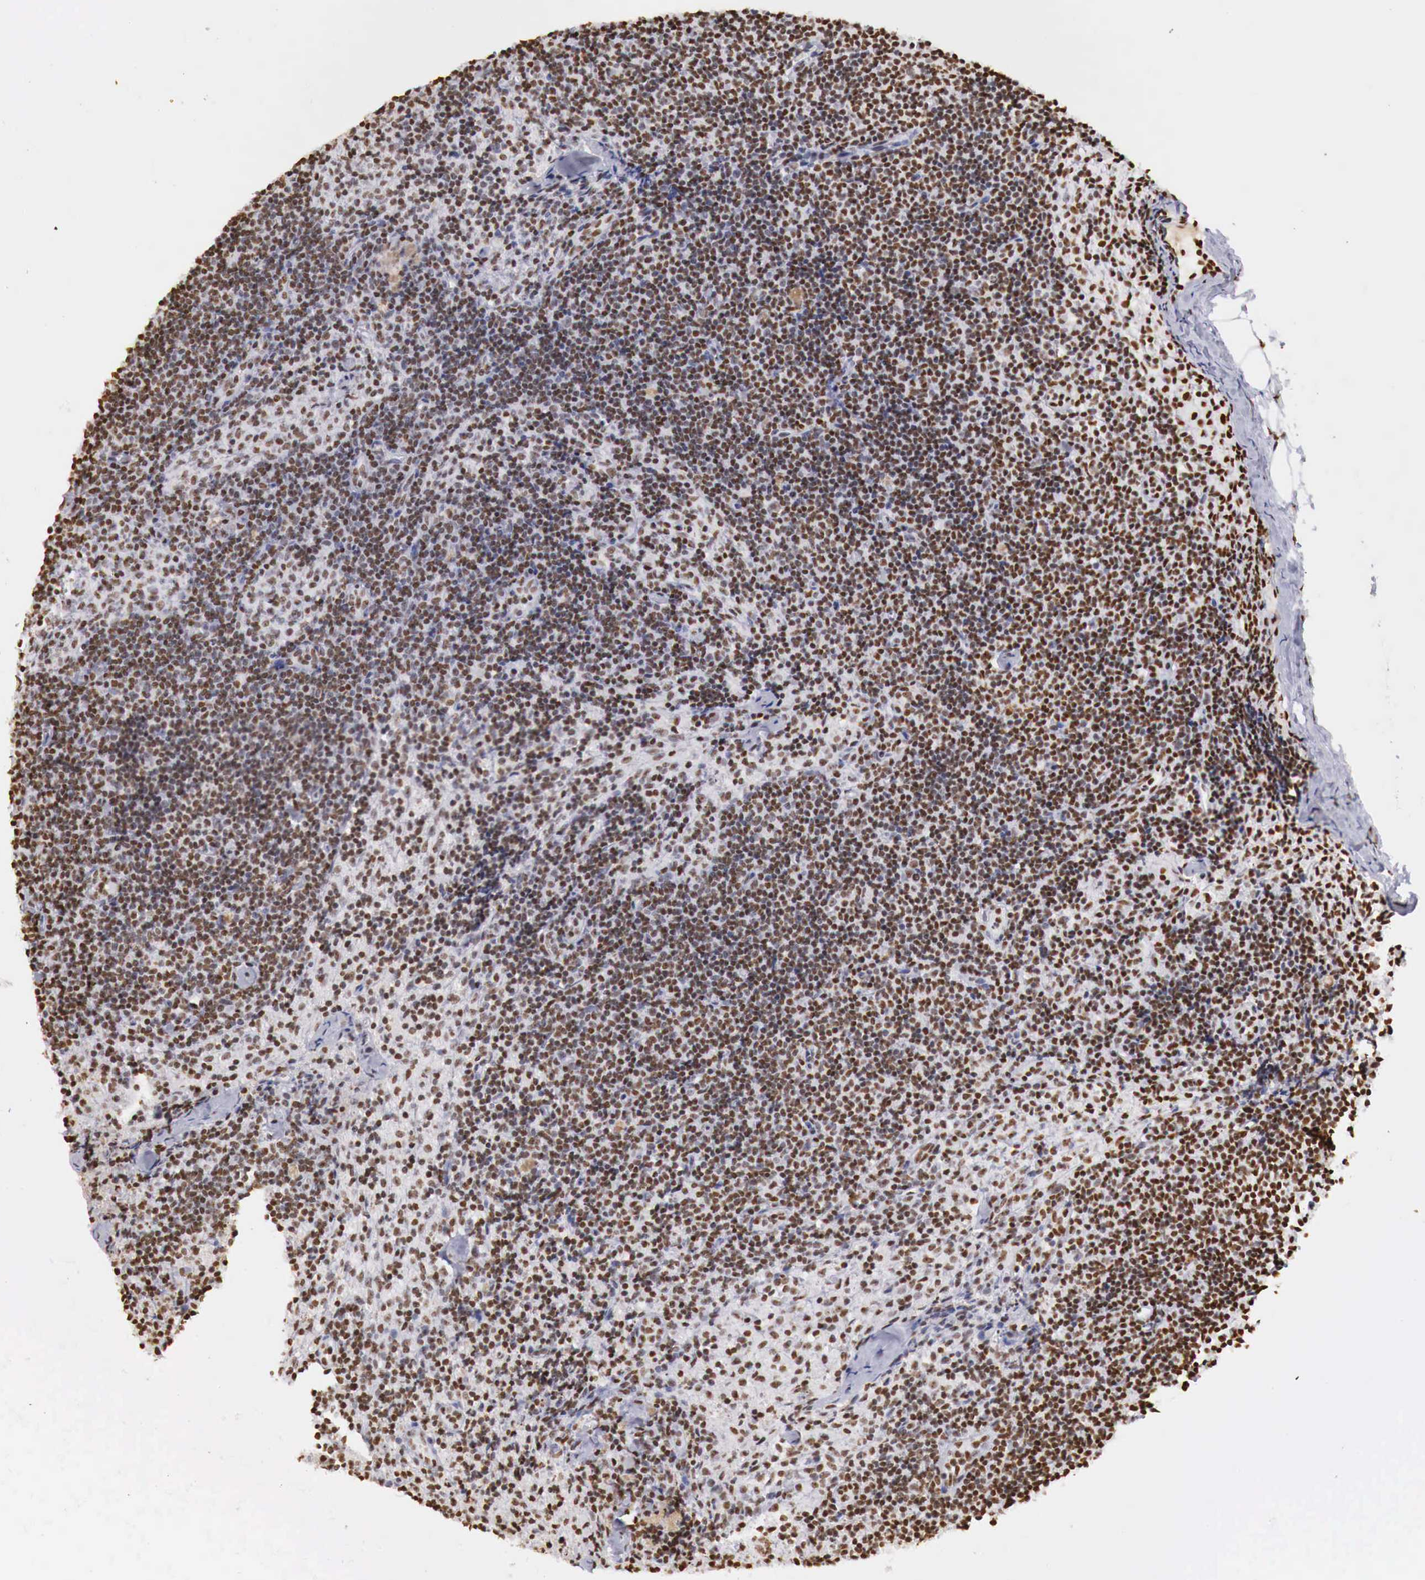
{"staining": {"intensity": "strong", "quantity": ">75%", "location": "nuclear"}, "tissue": "lymph node", "cell_type": "Germinal center cells", "image_type": "normal", "snomed": [{"axis": "morphology", "description": "Normal tissue, NOS"}, {"axis": "topography", "description": "Lymph node"}], "caption": "Immunohistochemistry staining of benign lymph node, which demonstrates high levels of strong nuclear positivity in about >75% of germinal center cells indicating strong nuclear protein expression. The staining was performed using DAB (3,3'-diaminobenzidine) (brown) for protein detection and nuclei were counterstained in hematoxylin (blue).", "gene": "DKC1", "patient": {"sex": "female", "age": 35}}